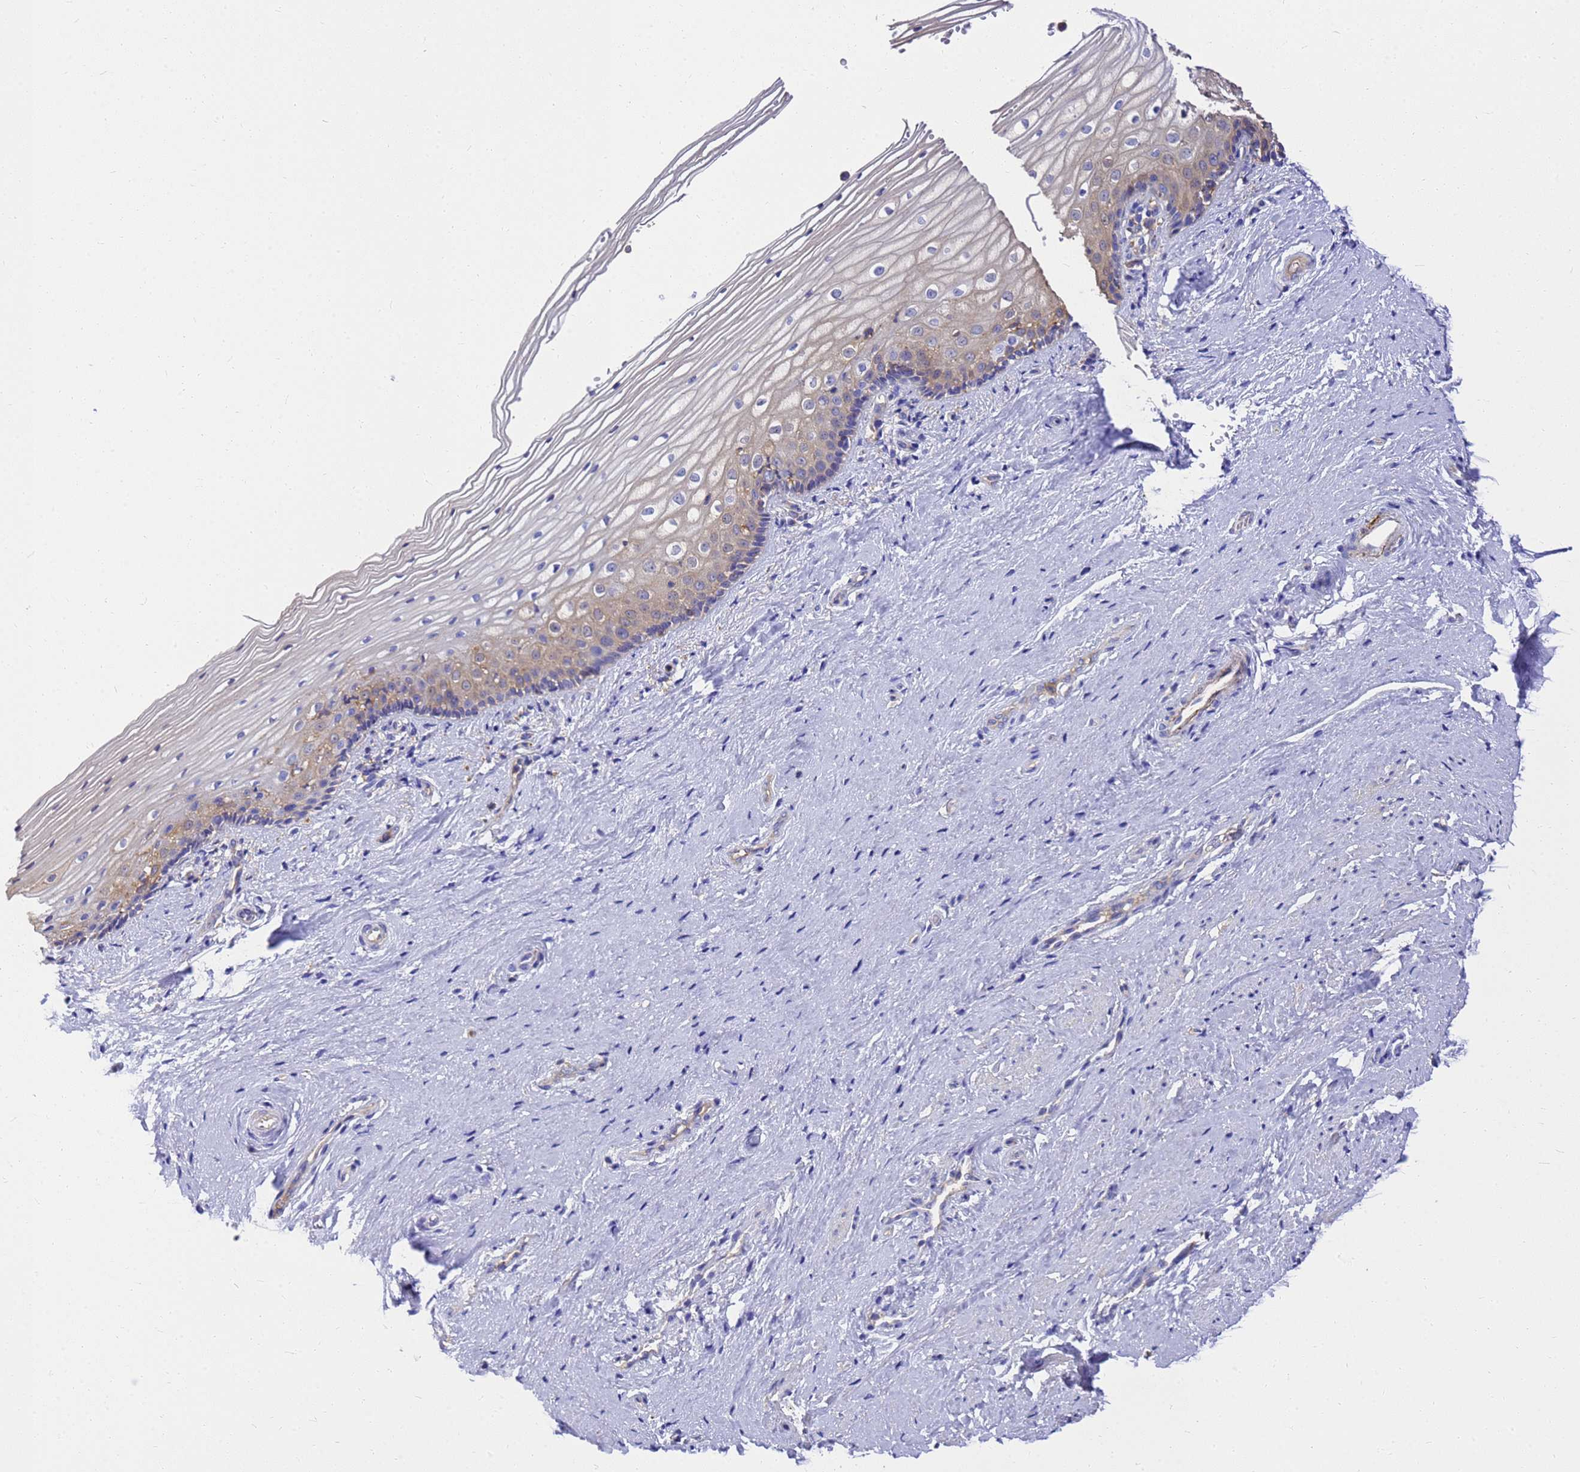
{"staining": {"intensity": "weak", "quantity": "25%-75%", "location": "cytoplasmic/membranous"}, "tissue": "vagina", "cell_type": "Squamous epithelial cells", "image_type": "normal", "snomed": [{"axis": "morphology", "description": "Normal tissue, NOS"}, {"axis": "topography", "description": "Vagina"}], "caption": "Immunohistochemical staining of benign vagina shows low levels of weak cytoplasmic/membranous staining in about 25%-75% of squamous epithelial cells.", "gene": "ZNF235", "patient": {"sex": "female", "age": 46}}